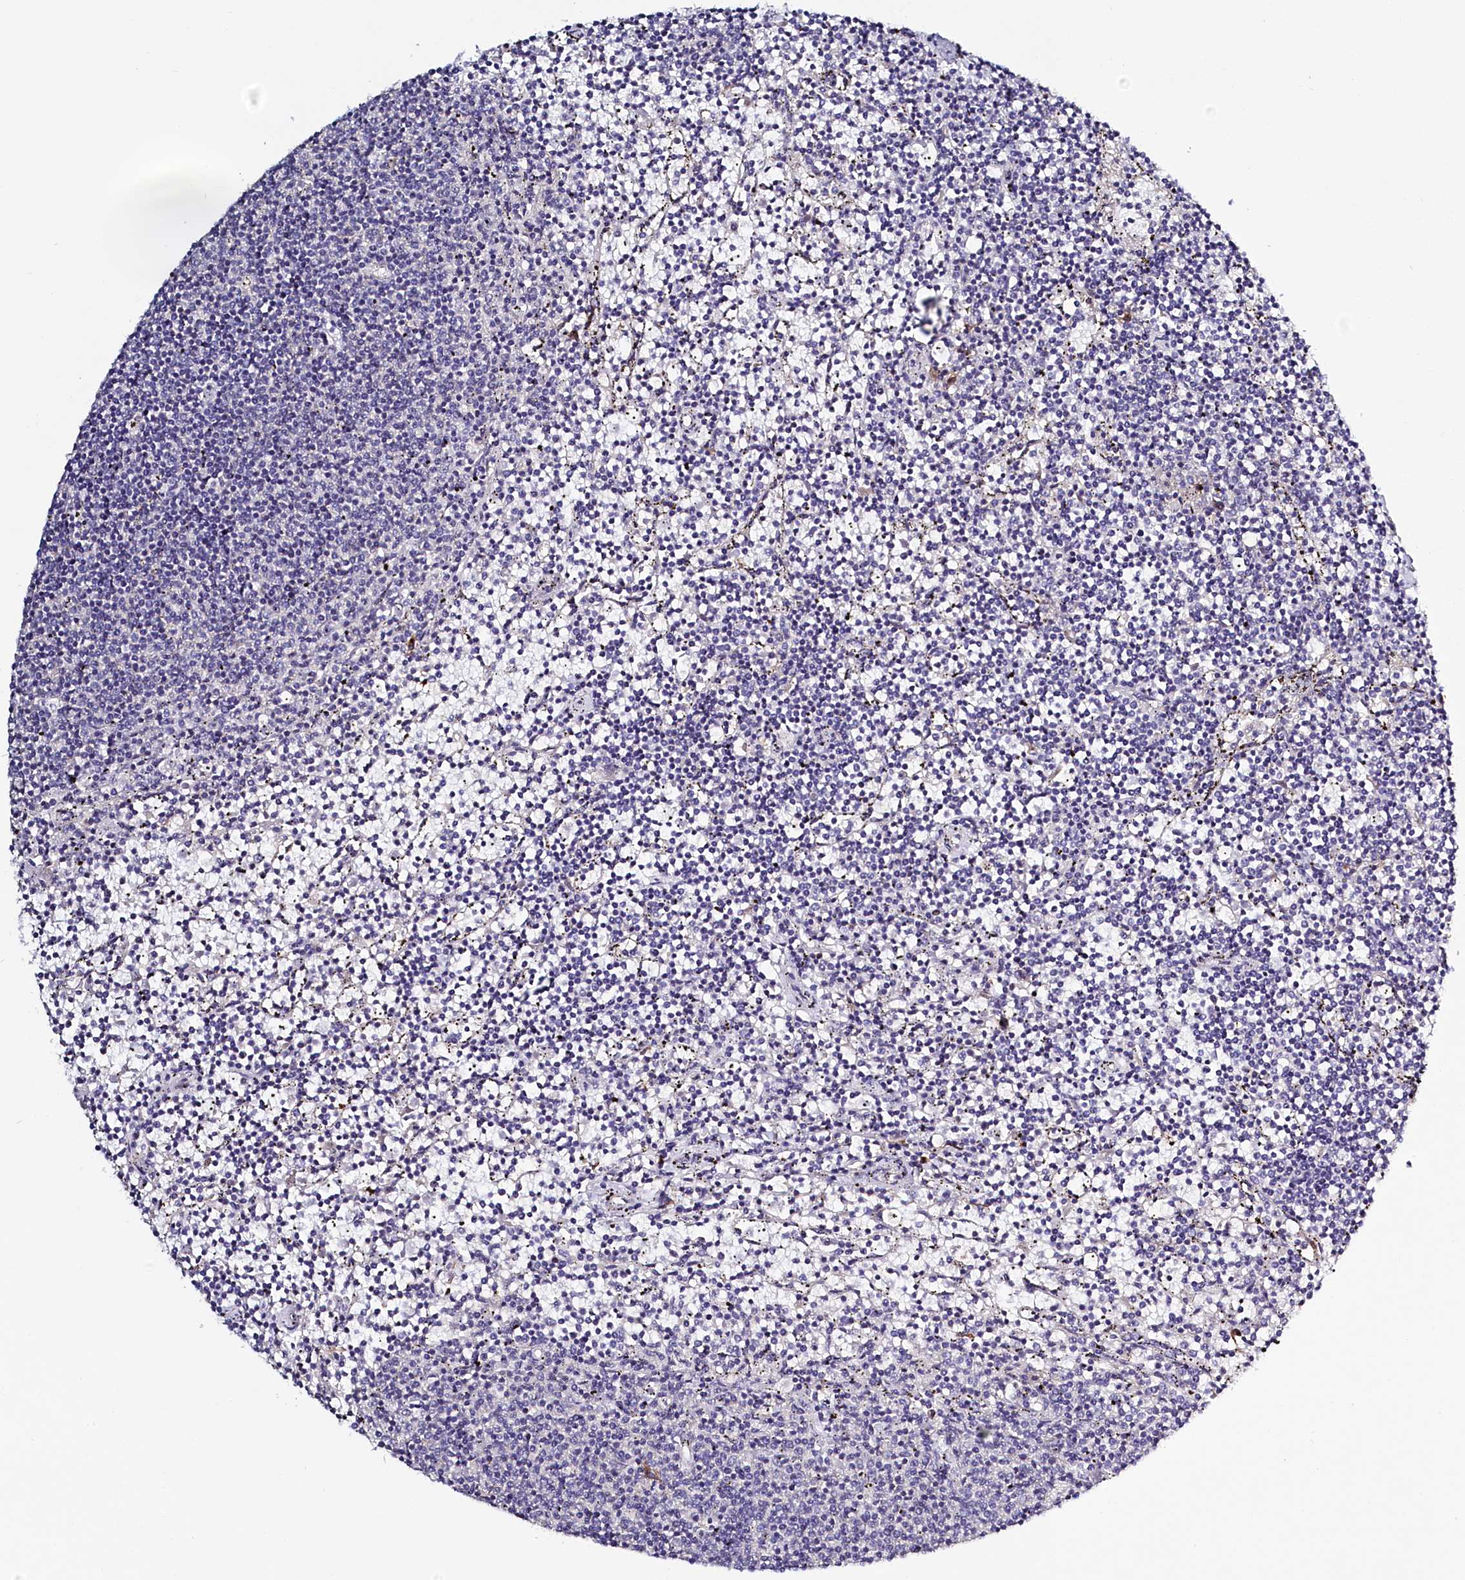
{"staining": {"intensity": "negative", "quantity": "none", "location": "none"}, "tissue": "lymphoma", "cell_type": "Tumor cells", "image_type": "cancer", "snomed": [{"axis": "morphology", "description": "Malignant lymphoma, non-Hodgkin's type, Low grade"}, {"axis": "topography", "description": "Spleen"}], "caption": "Immunohistochemical staining of human lymphoma demonstrates no significant staining in tumor cells. (IHC, brightfield microscopy, high magnification).", "gene": "PDE6D", "patient": {"sex": "female", "age": 50}}